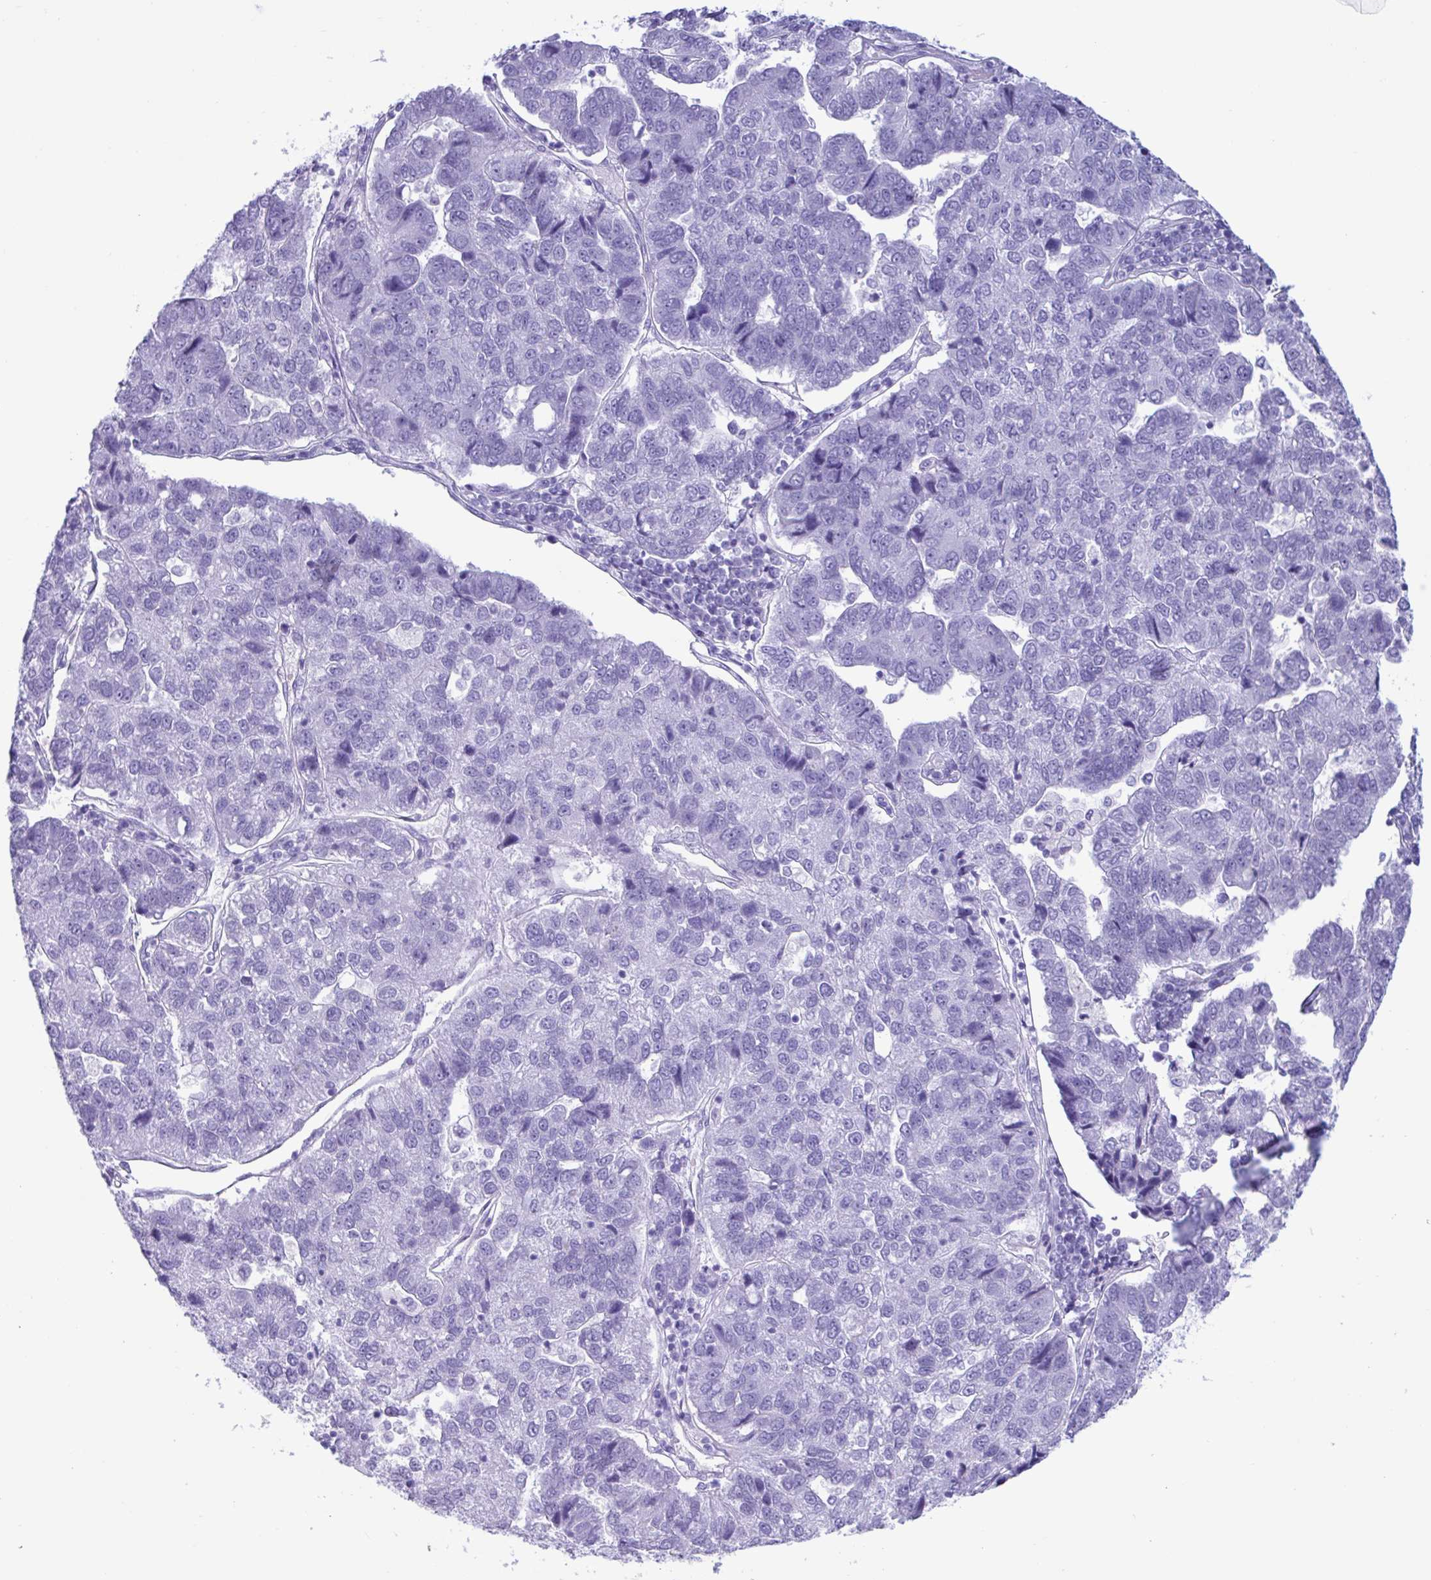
{"staining": {"intensity": "negative", "quantity": "none", "location": "none"}, "tissue": "pancreatic cancer", "cell_type": "Tumor cells", "image_type": "cancer", "snomed": [{"axis": "morphology", "description": "Adenocarcinoma, NOS"}, {"axis": "topography", "description": "Pancreas"}], "caption": "Immunohistochemistry of pancreatic cancer (adenocarcinoma) shows no expression in tumor cells.", "gene": "MRGPRG", "patient": {"sex": "female", "age": 61}}